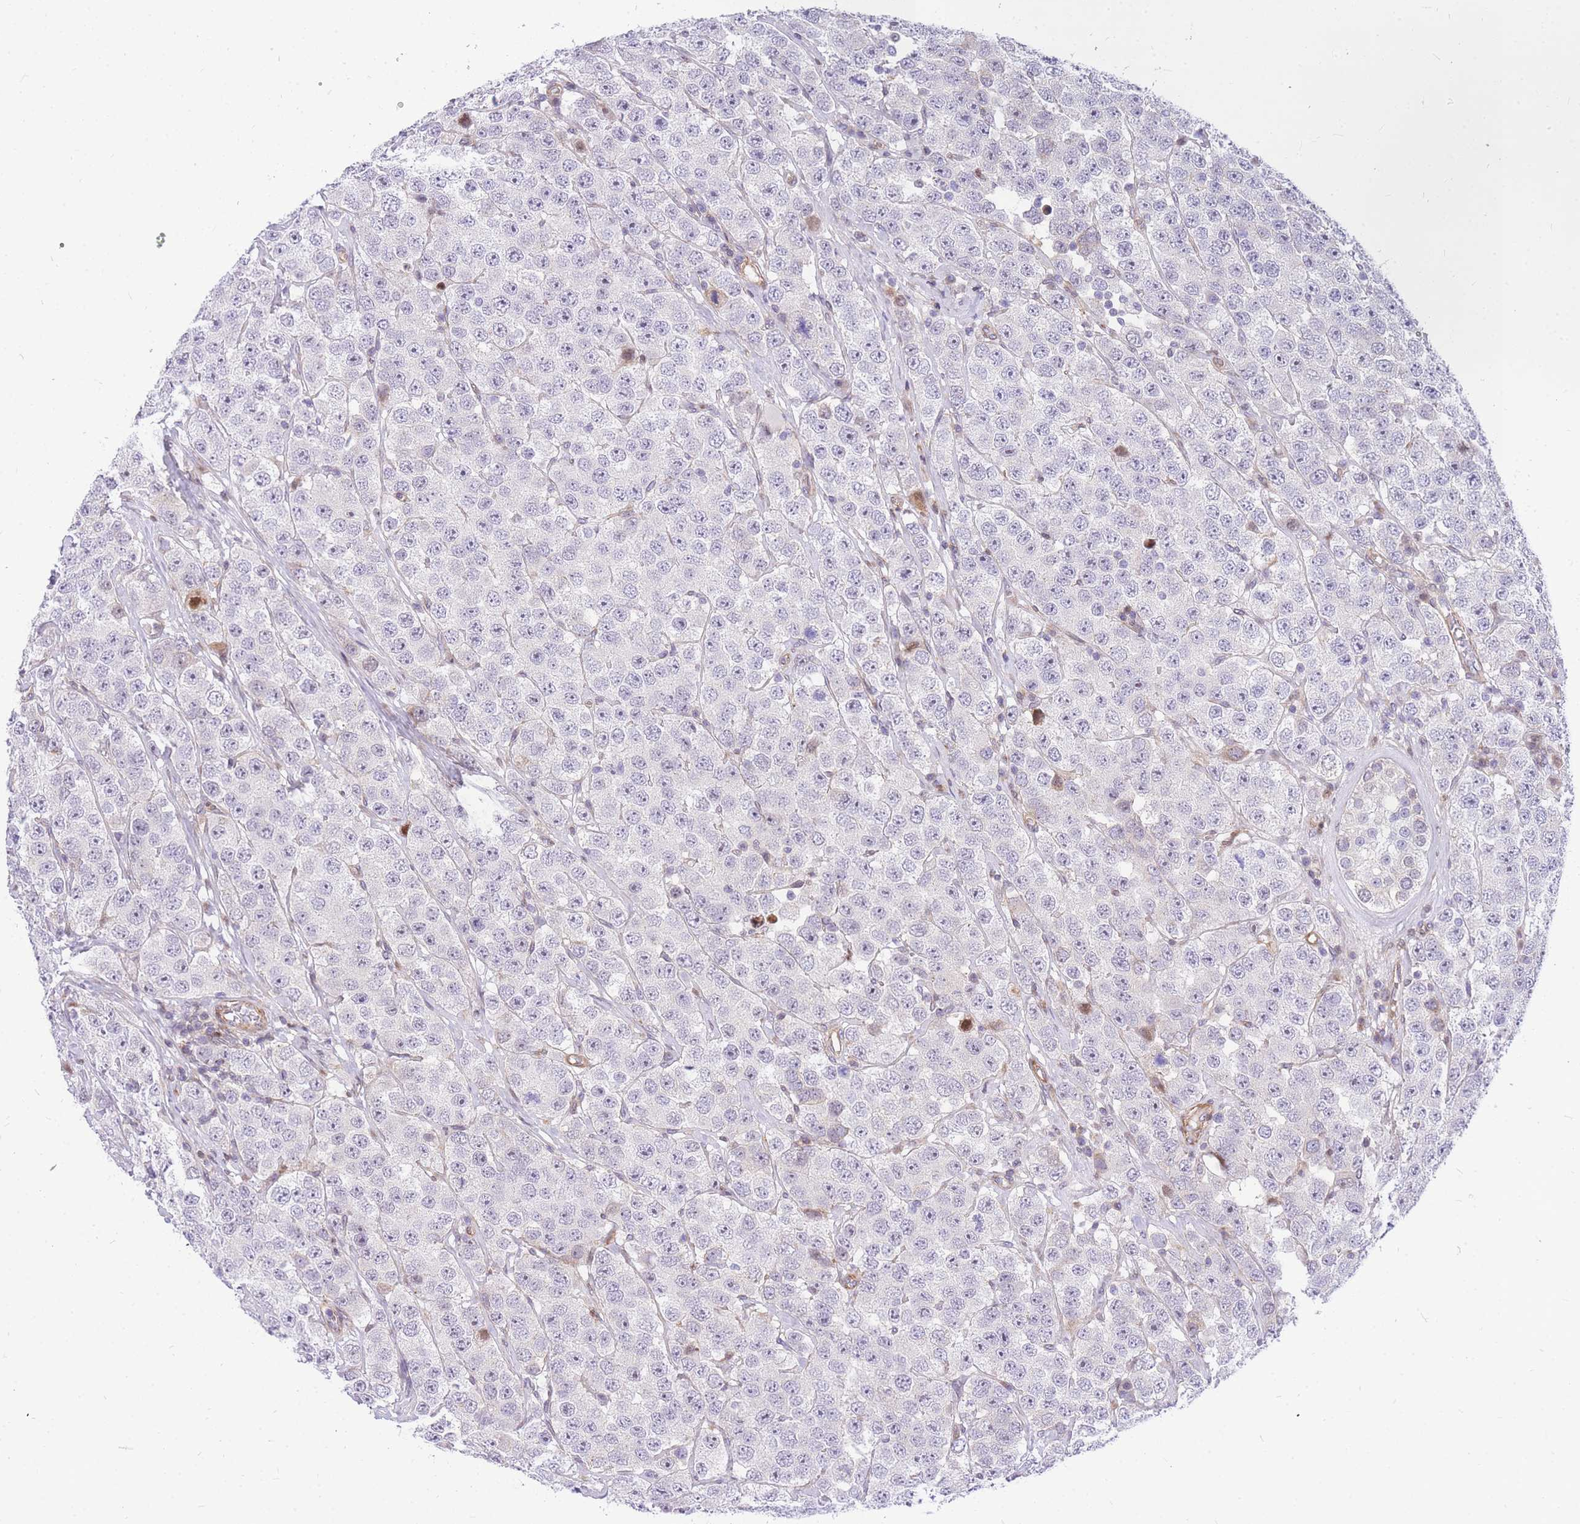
{"staining": {"intensity": "negative", "quantity": "none", "location": "none"}, "tissue": "testis cancer", "cell_type": "Tumor cells", "image_type": "cancer", "snomed": [{"axis": "morphology", "description": "Seminoma, NOS"}, {"axis": "topography", "description": "Testis"}], "caption": "Tumor cells show no significant expression in testis seminoma.", "gene": "S100PBP", "patient": {"sex": "male", "age": 28}}